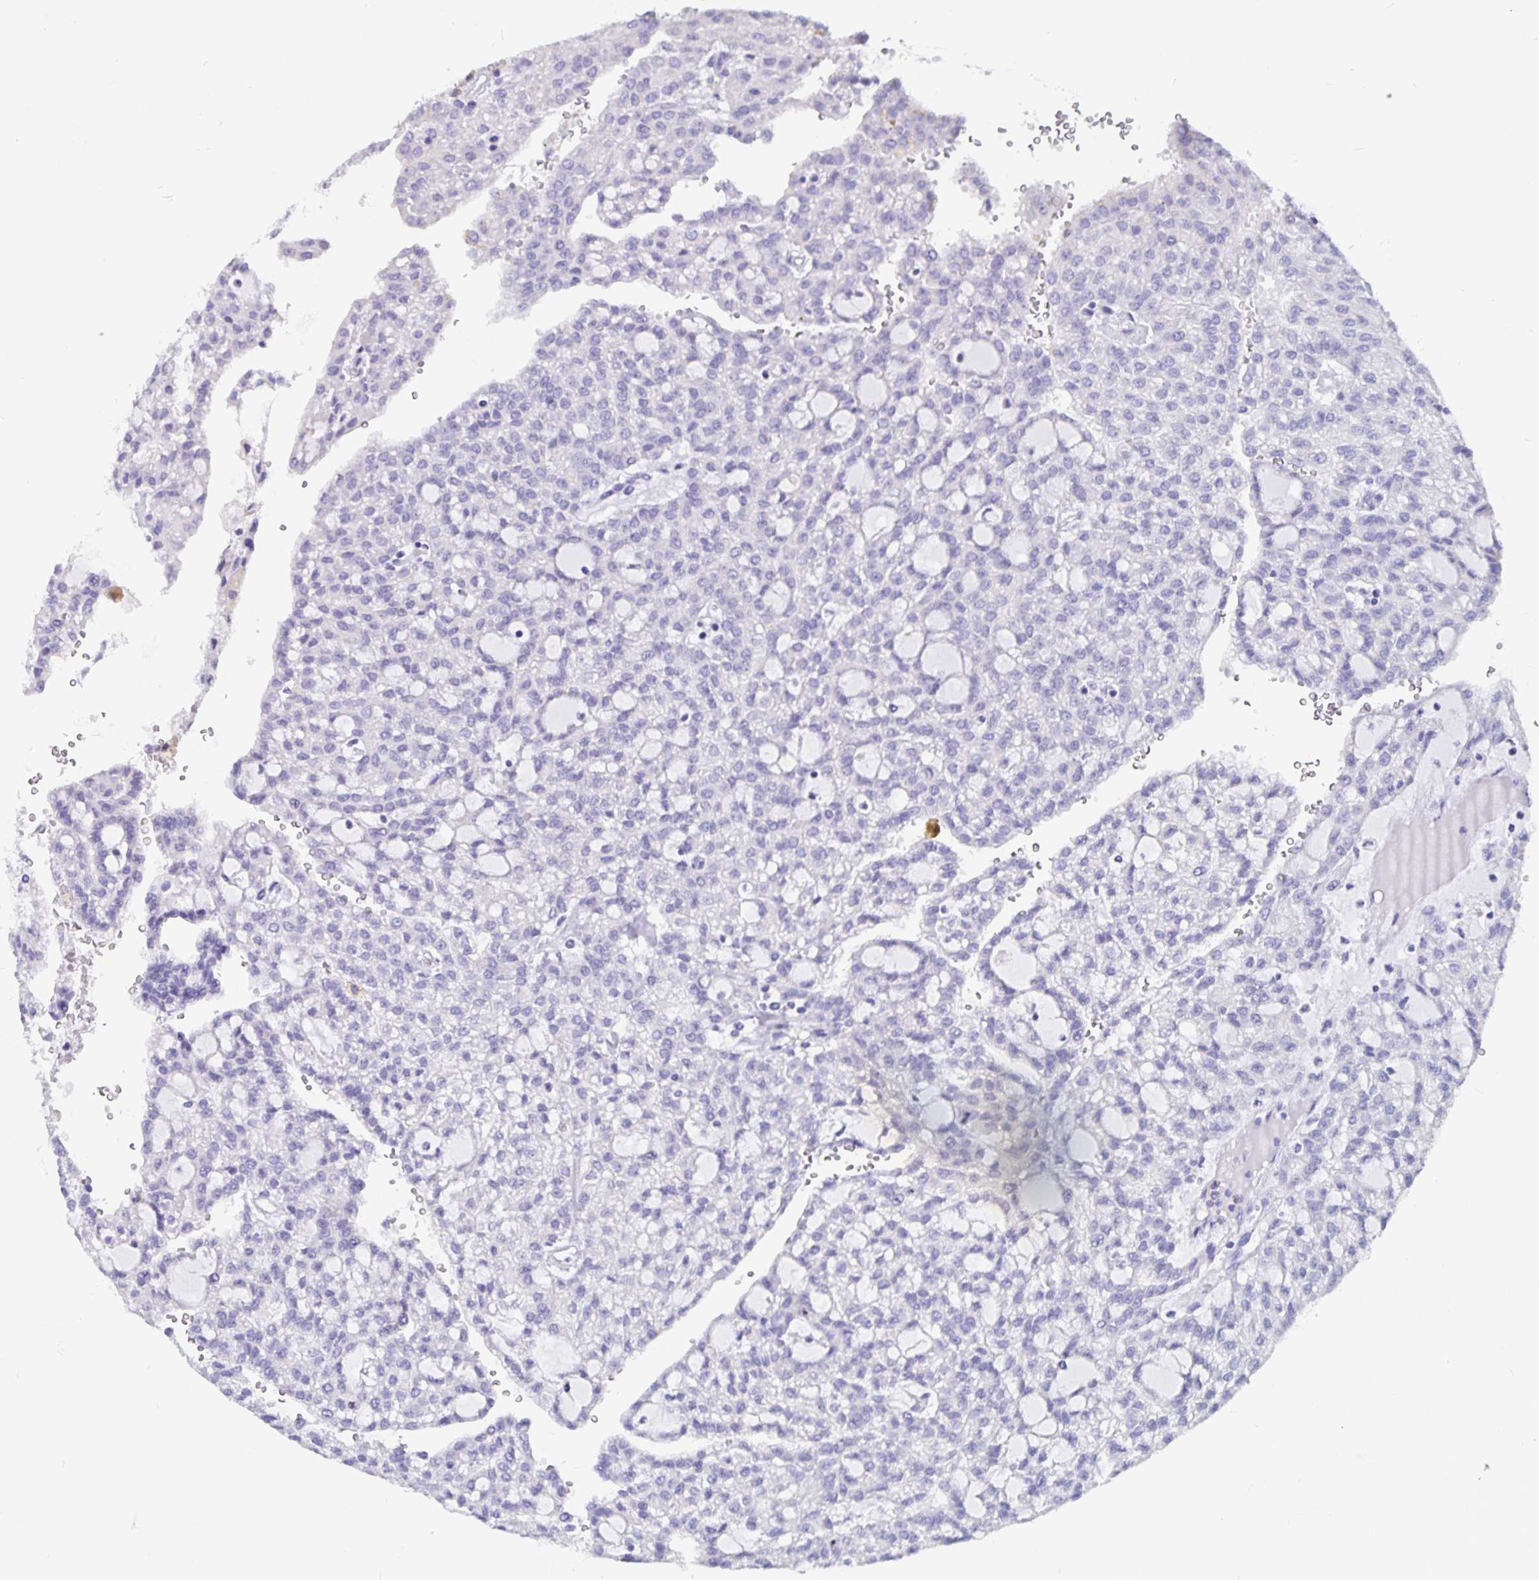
{"staining": {"intensity": "negative", "quantity": "none", "location": "none"}, "tissue": "renal cancer", "cell_type": "Tumor cells", "image_type": "cancer", "snomed": [{"axis": "morphology", "description": "Adenocarcinoma, NOS"}, {"axis": "topography", "description": "Kidney"}], "caption": "Immunohistochemistry (IHC) of human renal cancer demonstrates no positivity in tumor cells. (Immunohistochemistry, brightfield microscopy, high magnification).", "gene": "ODF3B", "patient": {"sex": "male", "age": 63}}